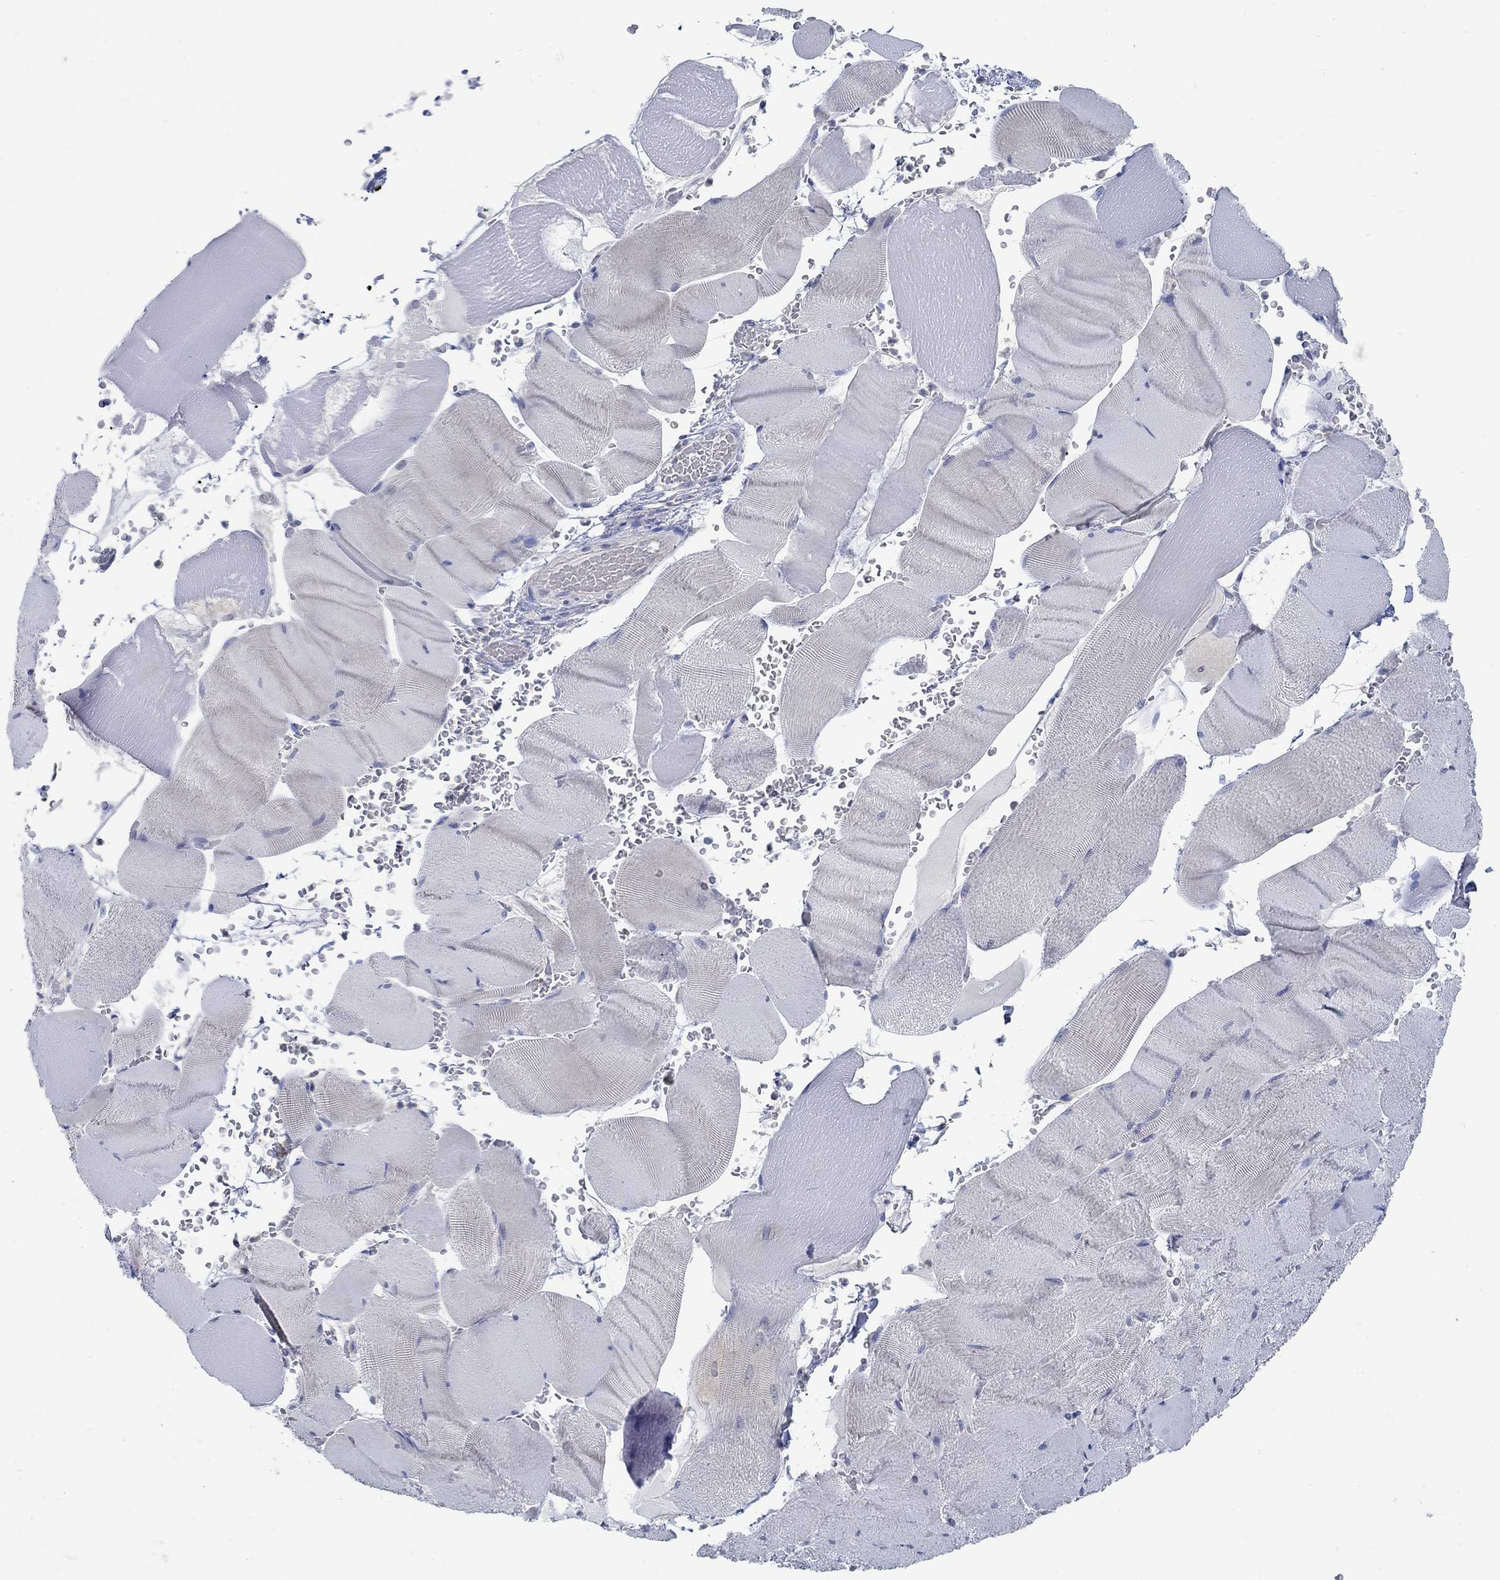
{"staining": {"intensity": "negative", "quantity": "none", "location": "none"}, "tissue": "skeletal muscle", "cell_type": "Myocytes", "image_type": "normal", "snomed": [{"axis": "morphology", "description": "Normal tissue, NOS"}, {"axis": "topography", "description": "Skeletal muscle"}], "caption": "Immunohistochemical staining of unremarkable human skeletal muscle exhibits no significant staining in myocytes.", "gene": "PCDH11X", "patient": {"sex": "male", "age": 56}}